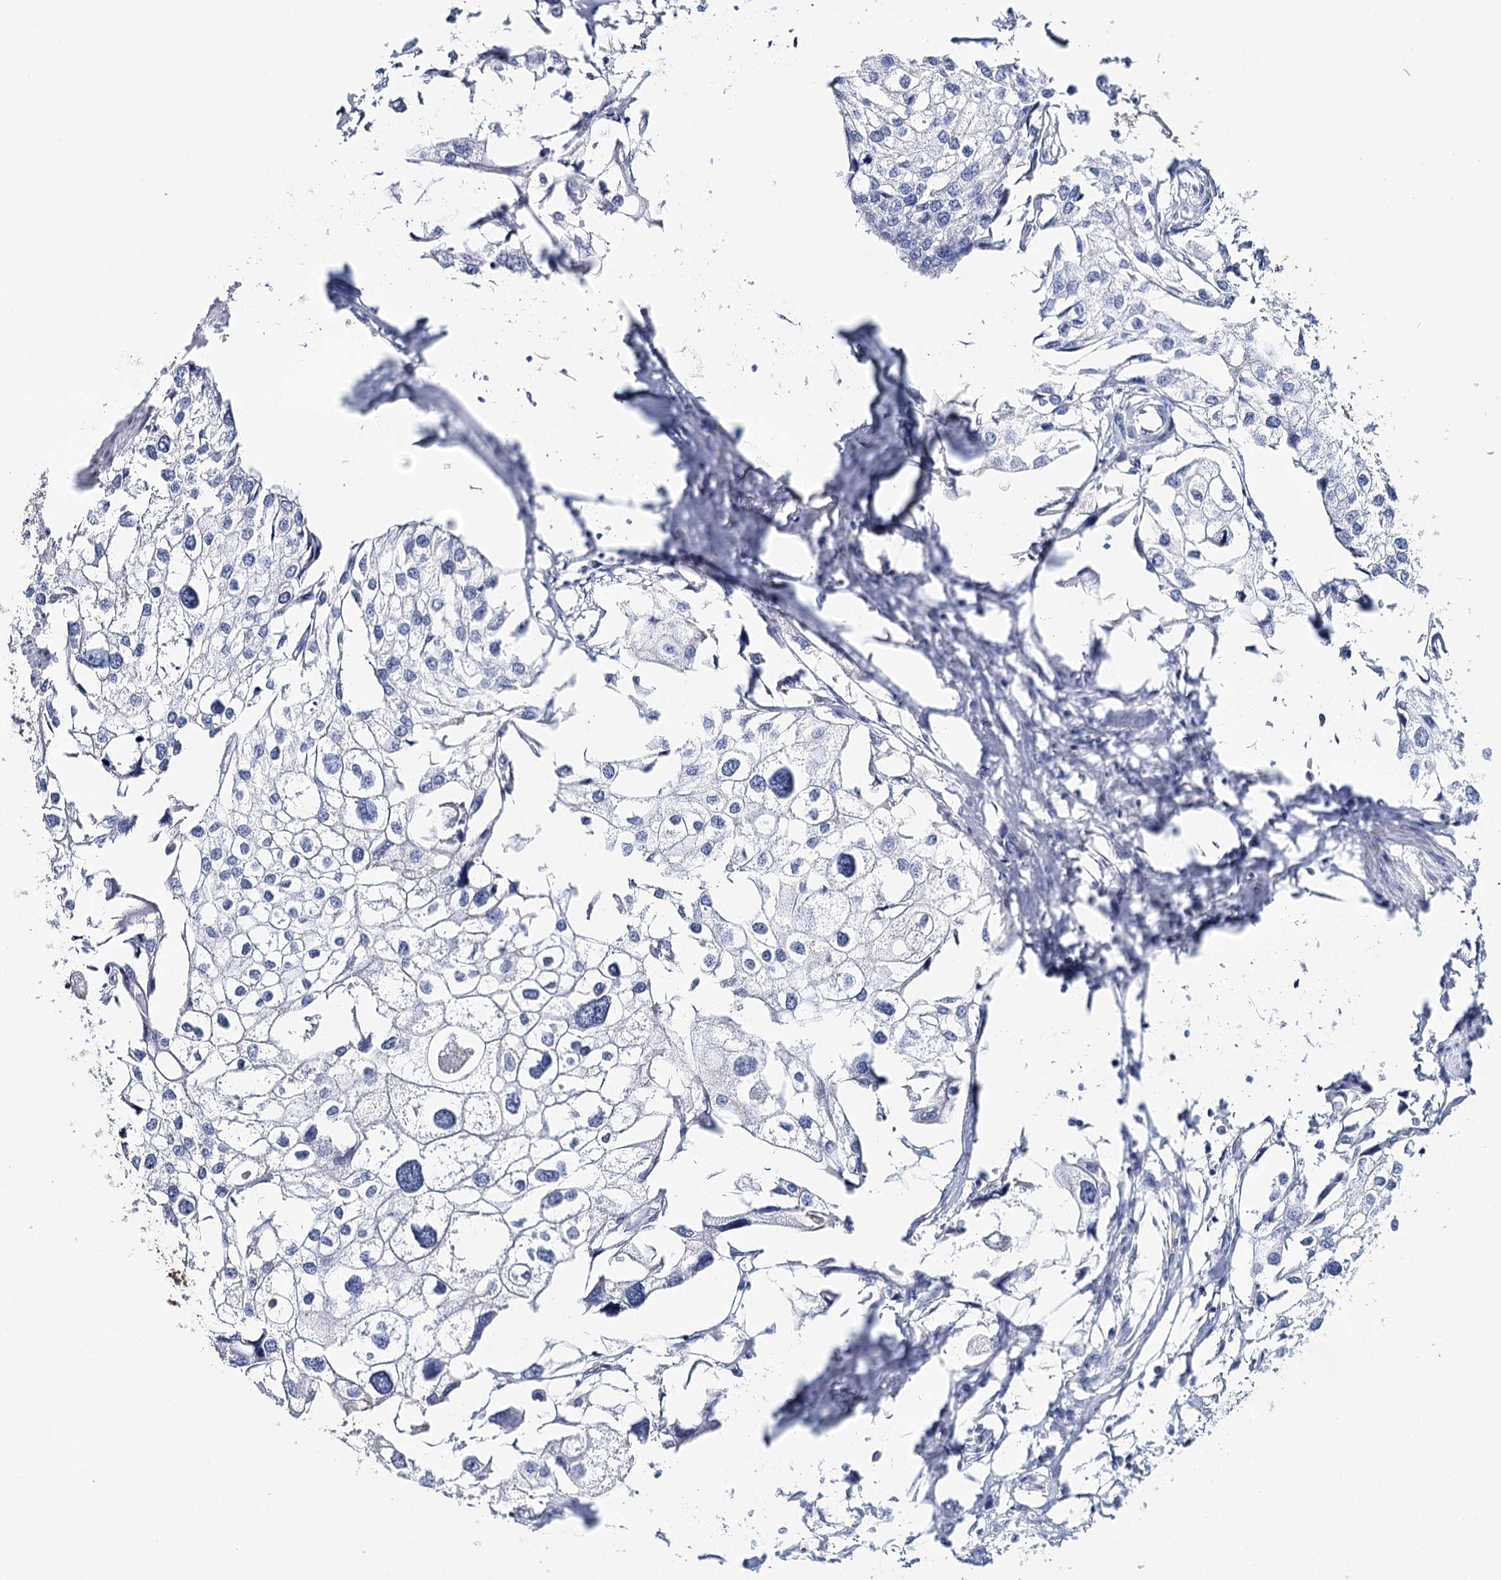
{"staining": {"intensity": "negative", "quantity": "none", "location": "none"}, "tissue": "urothelial cancer", "cell_type": "Tumor cells", "image_type": "cancer", "snomed": [{"axis": "morphology", "description": "Urothelial carcinoma, High grade"}, {"axis": "topography", "description": "Urinary bladder"}], "caption": "High magnification brightfield microscopy of urothelial cancer stained with DAB (3,3'-diaminobenzidine) (brown) and counterstained with hematoxylin (blue): tumor cells show no significant positivity. (Stains: DAB IHC with hematoxylin counter stain, Microscopy: brightfield microscopy at high magnification).", "gene": "CEACAM8", "patient": {"sex": "male", "age": 64}}